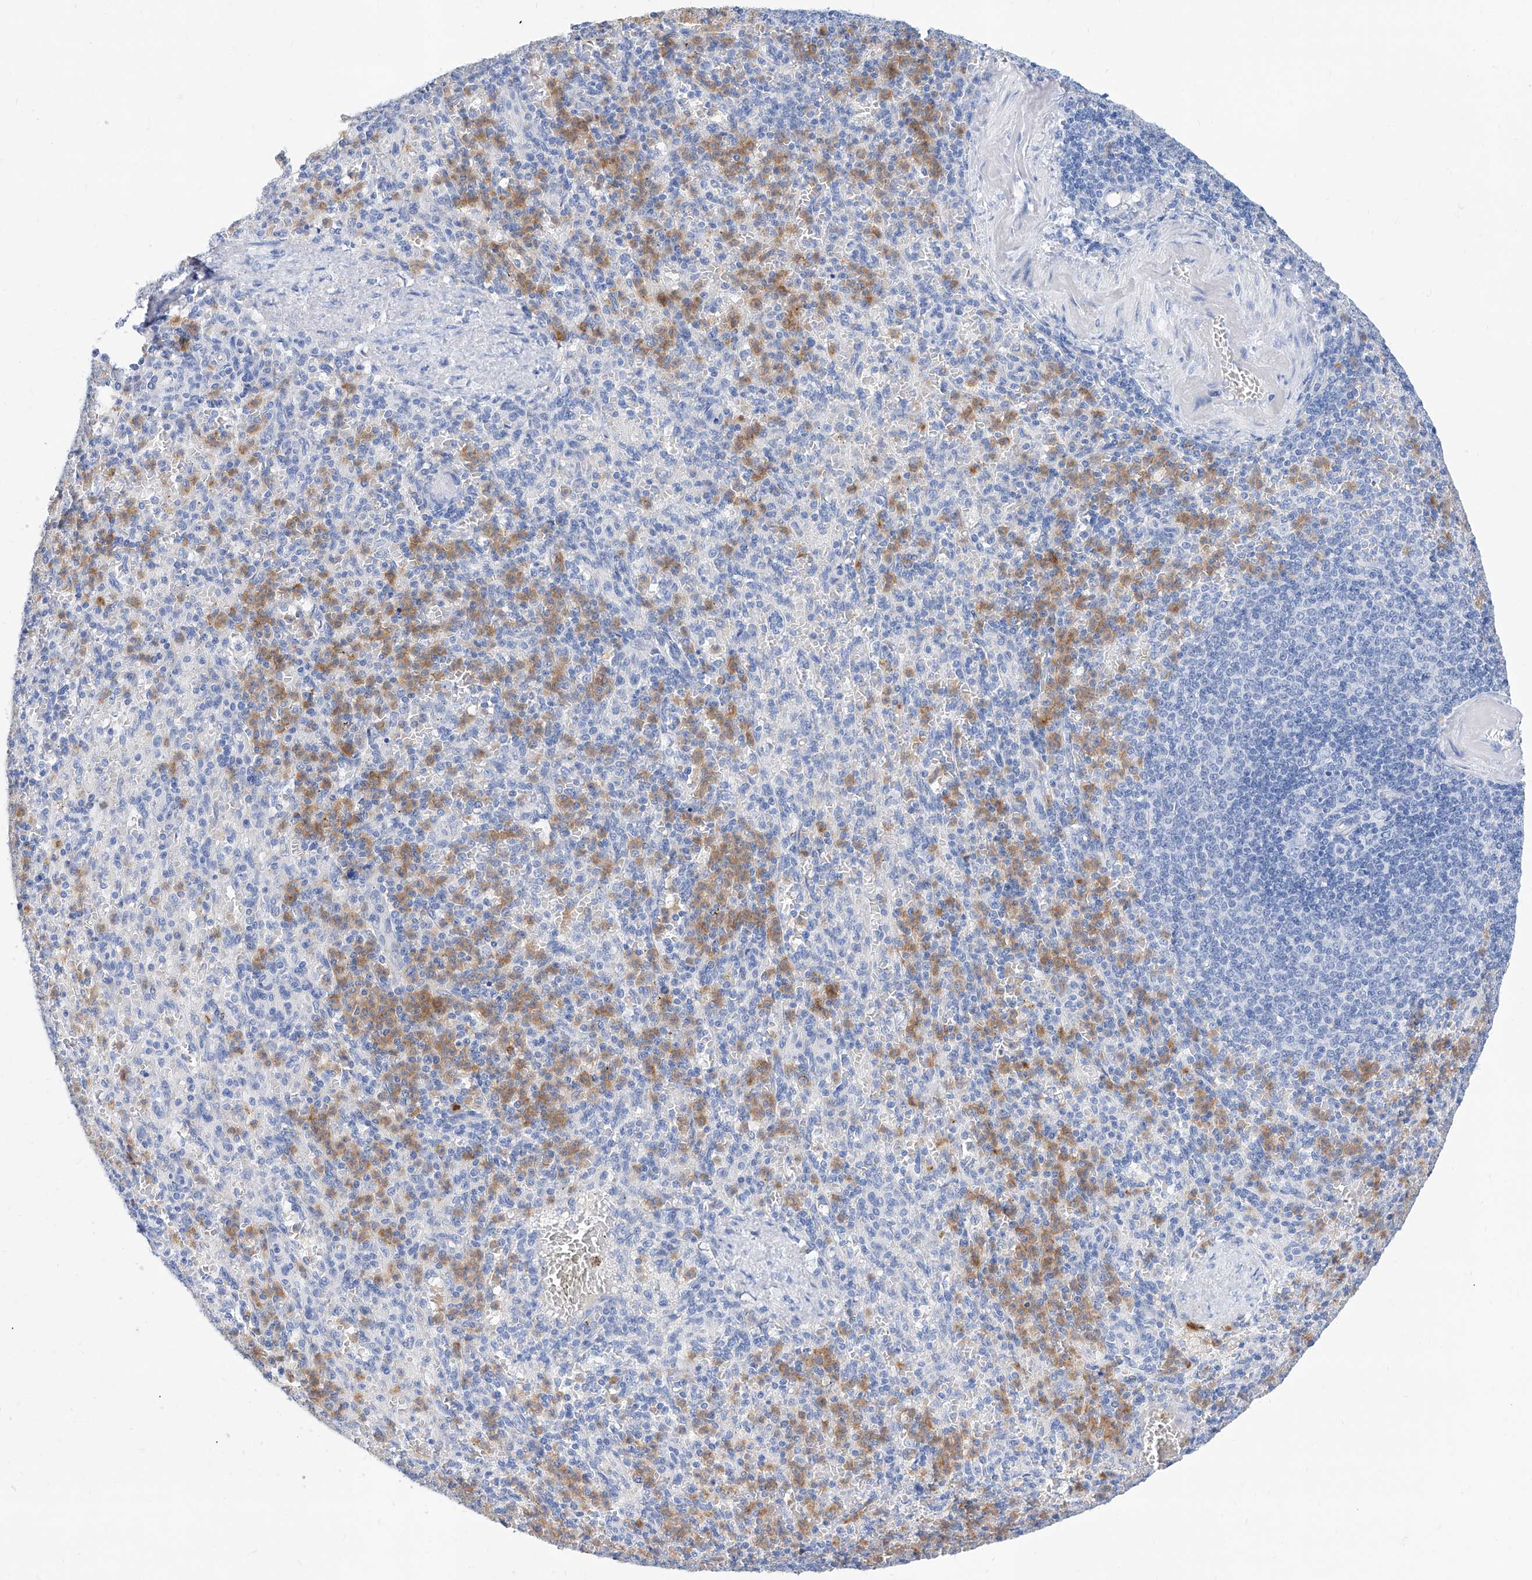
{"staining": {"intensity": "moderate", "quantity": "25%-75%", "location": "cytoplasmic/membranous"}, "tissue": "spleen", "cell_type": "Cells in red pulp", "image_type": "normal", "snomed": [{"axis": "morphology", "description": "Normal tissue, NOS"}, {"axis": "topography", "description": "Spleen"}], "caption": "Immunohistochemistry (IHC) image of benign human spleen stained for a protein (brown), which demonstrates medium levels of moderate cytoplasmic/membranous expression in approximately 25%-75% of cells in red pulp.", "gene": "SLC25A29", "patient": {"sex": "female", "age": 74}}